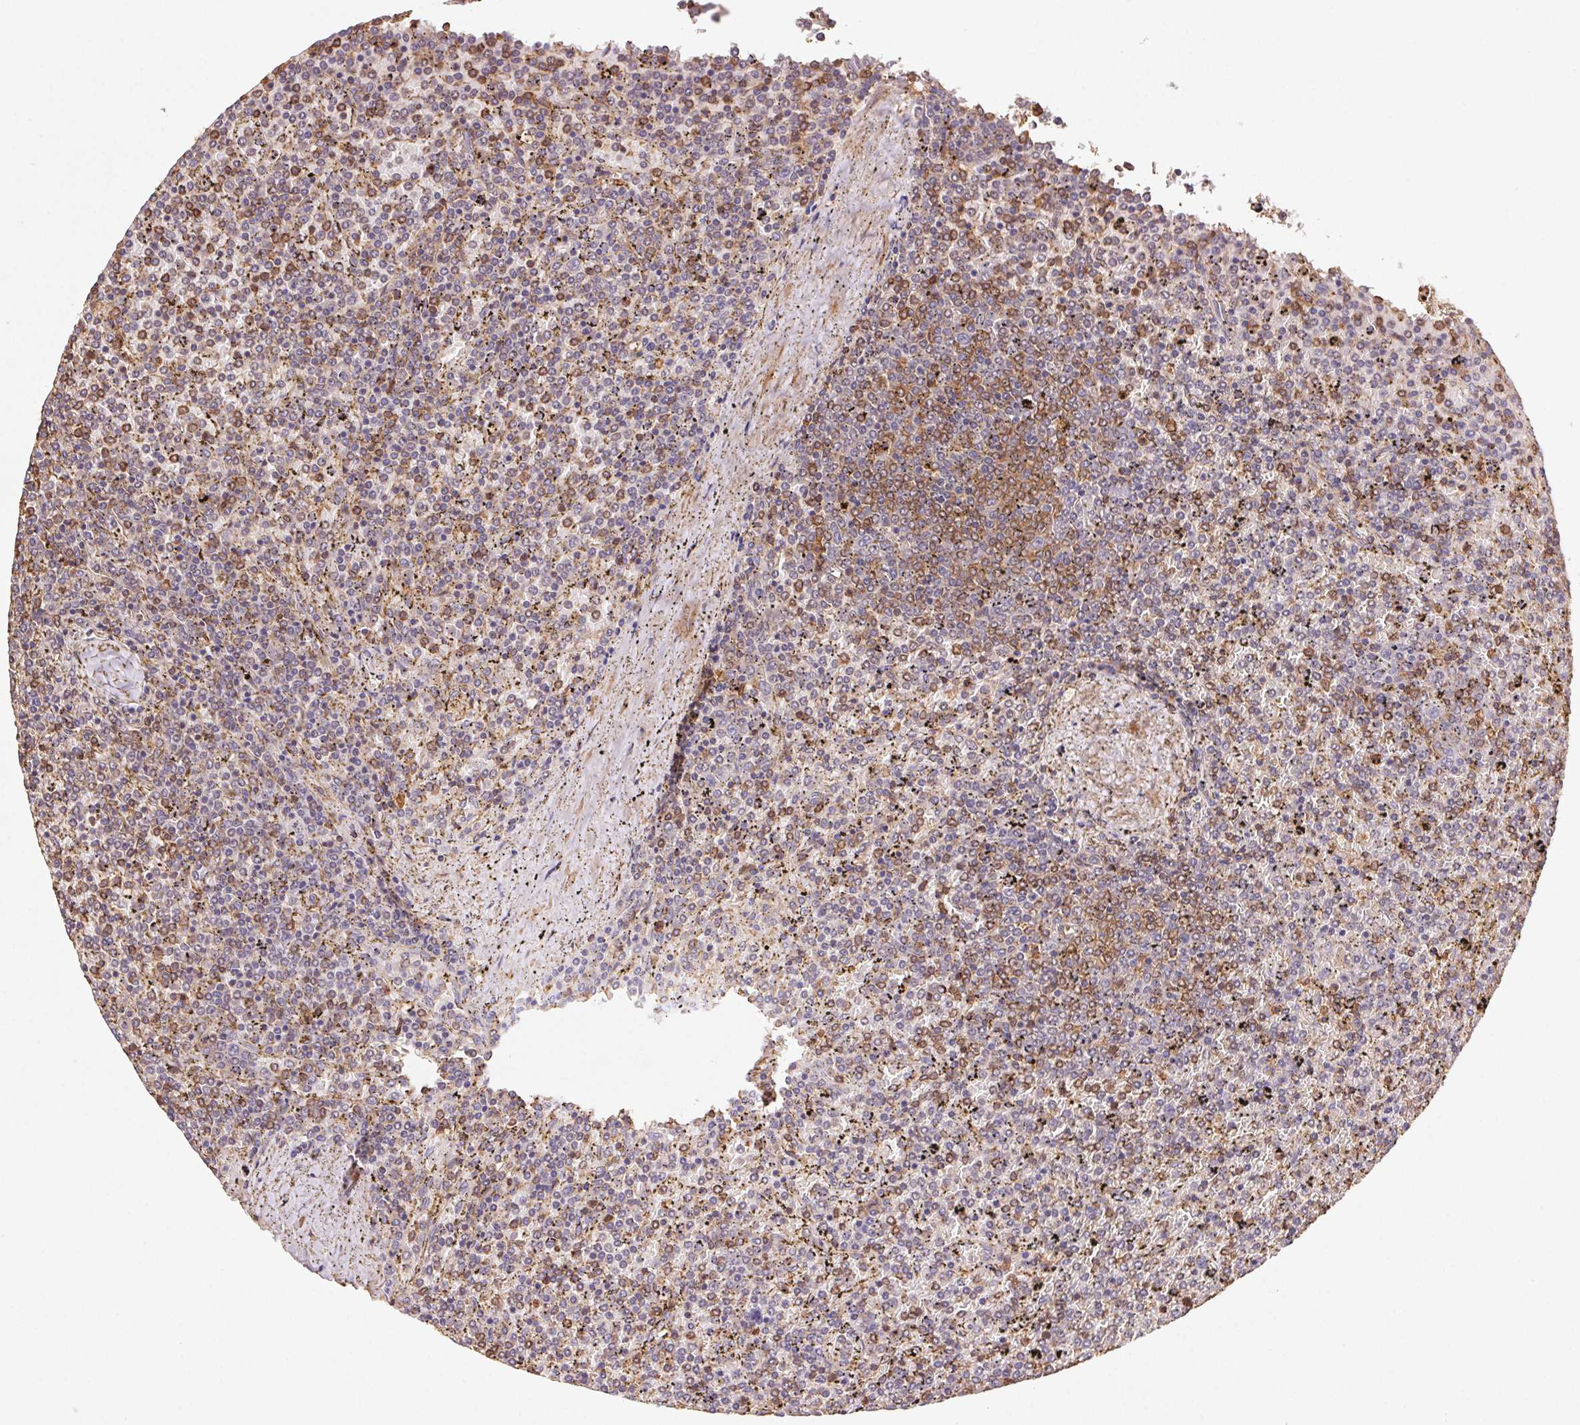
{"staining": {"intensity": "negative", "quantity": "none", "location": "none"}, "tissue": "lymphoma", "cell_type": "Tumor cells", "image_type": "cancer", "snomed": [{"axis": "morphology", "description": "Malignant lymphoma, non-Hodgkin's type, Low grade"}, {"axis": "topography", "description": "Spleen"}], "caption": "Tumor cells are negative for brown protein staining in malignant lymphoma, non-Hodgkin's type (low-grade). (DAB IHC, high magnification).", "gene": "ATG10", "patient": {"sex": "female", "age": 77}}